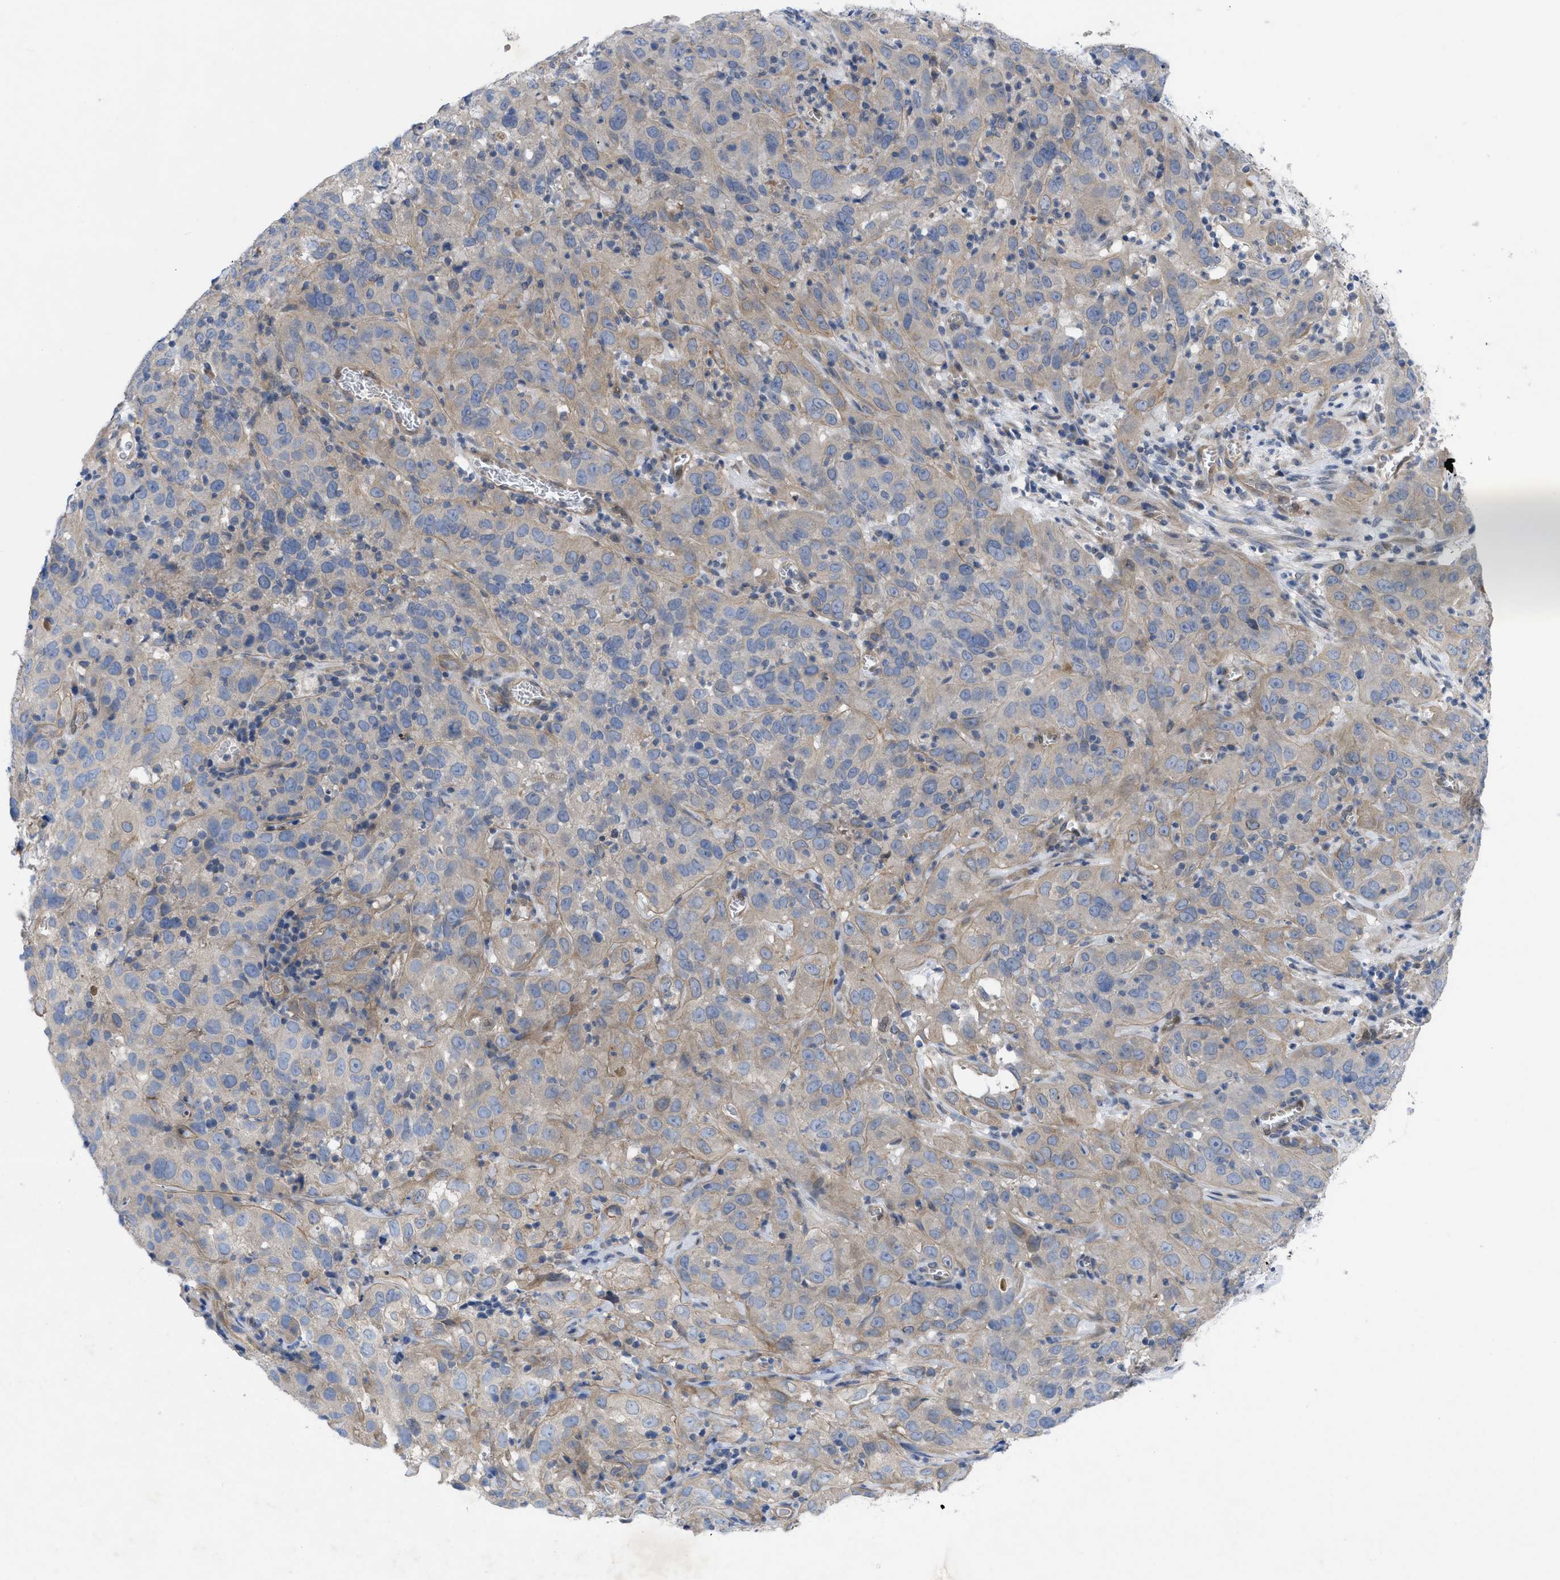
{"staining": {"intensity": "weak", "quantity": ">75%", "location": "cytoplasmic/membranous"}, "tissue": "cervical cancer", "cell_type": "Tumor cells", "image_type": "cancer", "snomed": [{"axis": "morphology", "description": "Squamous cell carcinoma, NOS"}, {"axis": "topography", "description": "Cervix"}], "caption": "This photomicrograph shows cervical cancer (squamous cell carcinoma) stained with IHC to label a protein in brown. The cytoplasmic/membranous of tumor cells show weak positivity for the protein. Nuclei are counter-stained blue.", "gene": "NDEL1", "patient": {"sex": "female", "age": 32}}